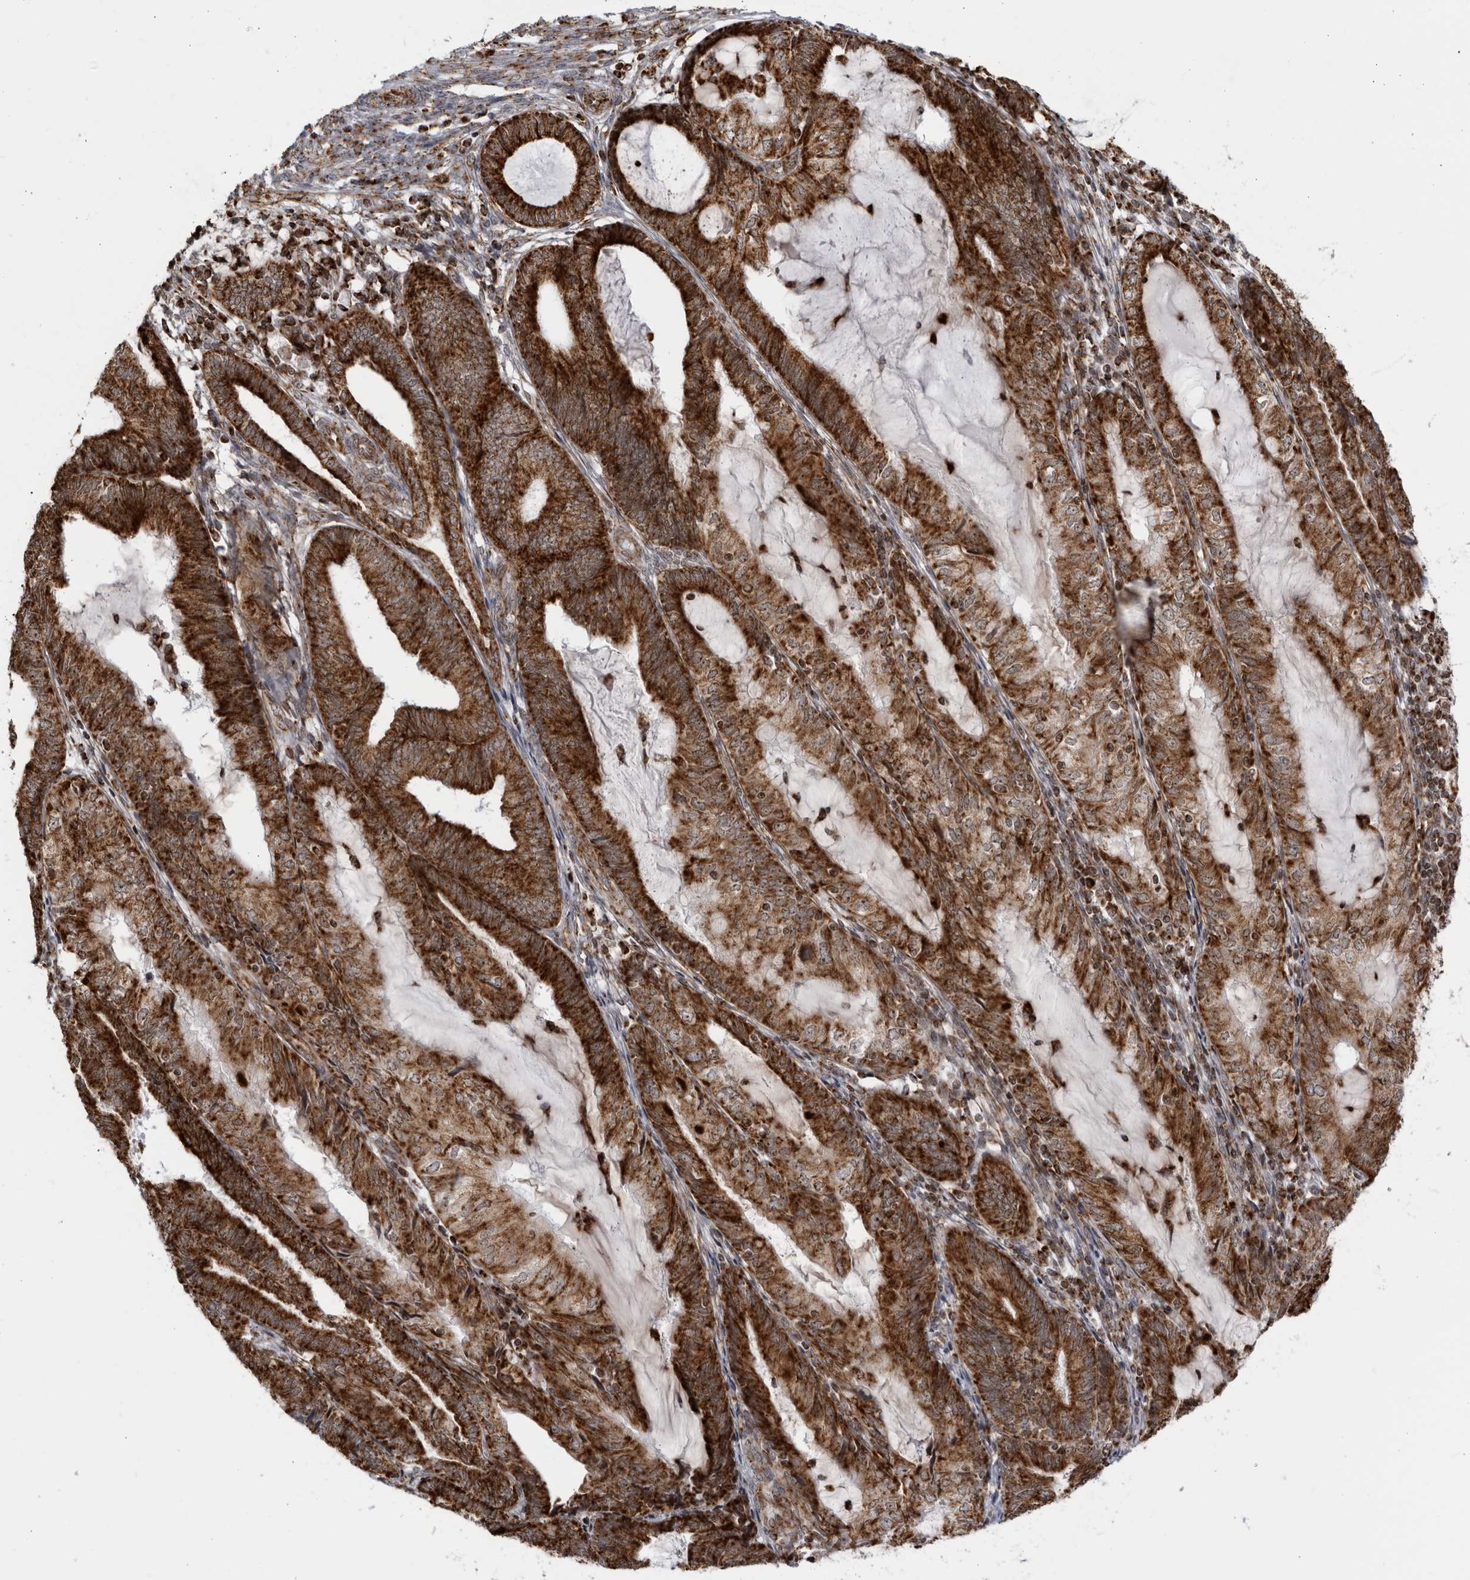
{"staining": {"intensity": "strong", "quantity": ">75%", "location": "cytoplasmic/membranous"}, "tissue": "endometrial cancer", "cell_type": "Tumor cells", "image_type": "cancer", "snomed": [{"axis": "morphology", "description": "Adenocarcinoma, NOS"}, {"axis": "topography", "description": "Endometrium"}], "caption": "A photomicrograph showing strong cytoplasmic/membranous positivity in about >75% of tumor cells in endometrial cancer, as visualized by brown immunohistochemical staining.", "gene": "RBM34", "patient": {"sex": "female", "age": 81}}